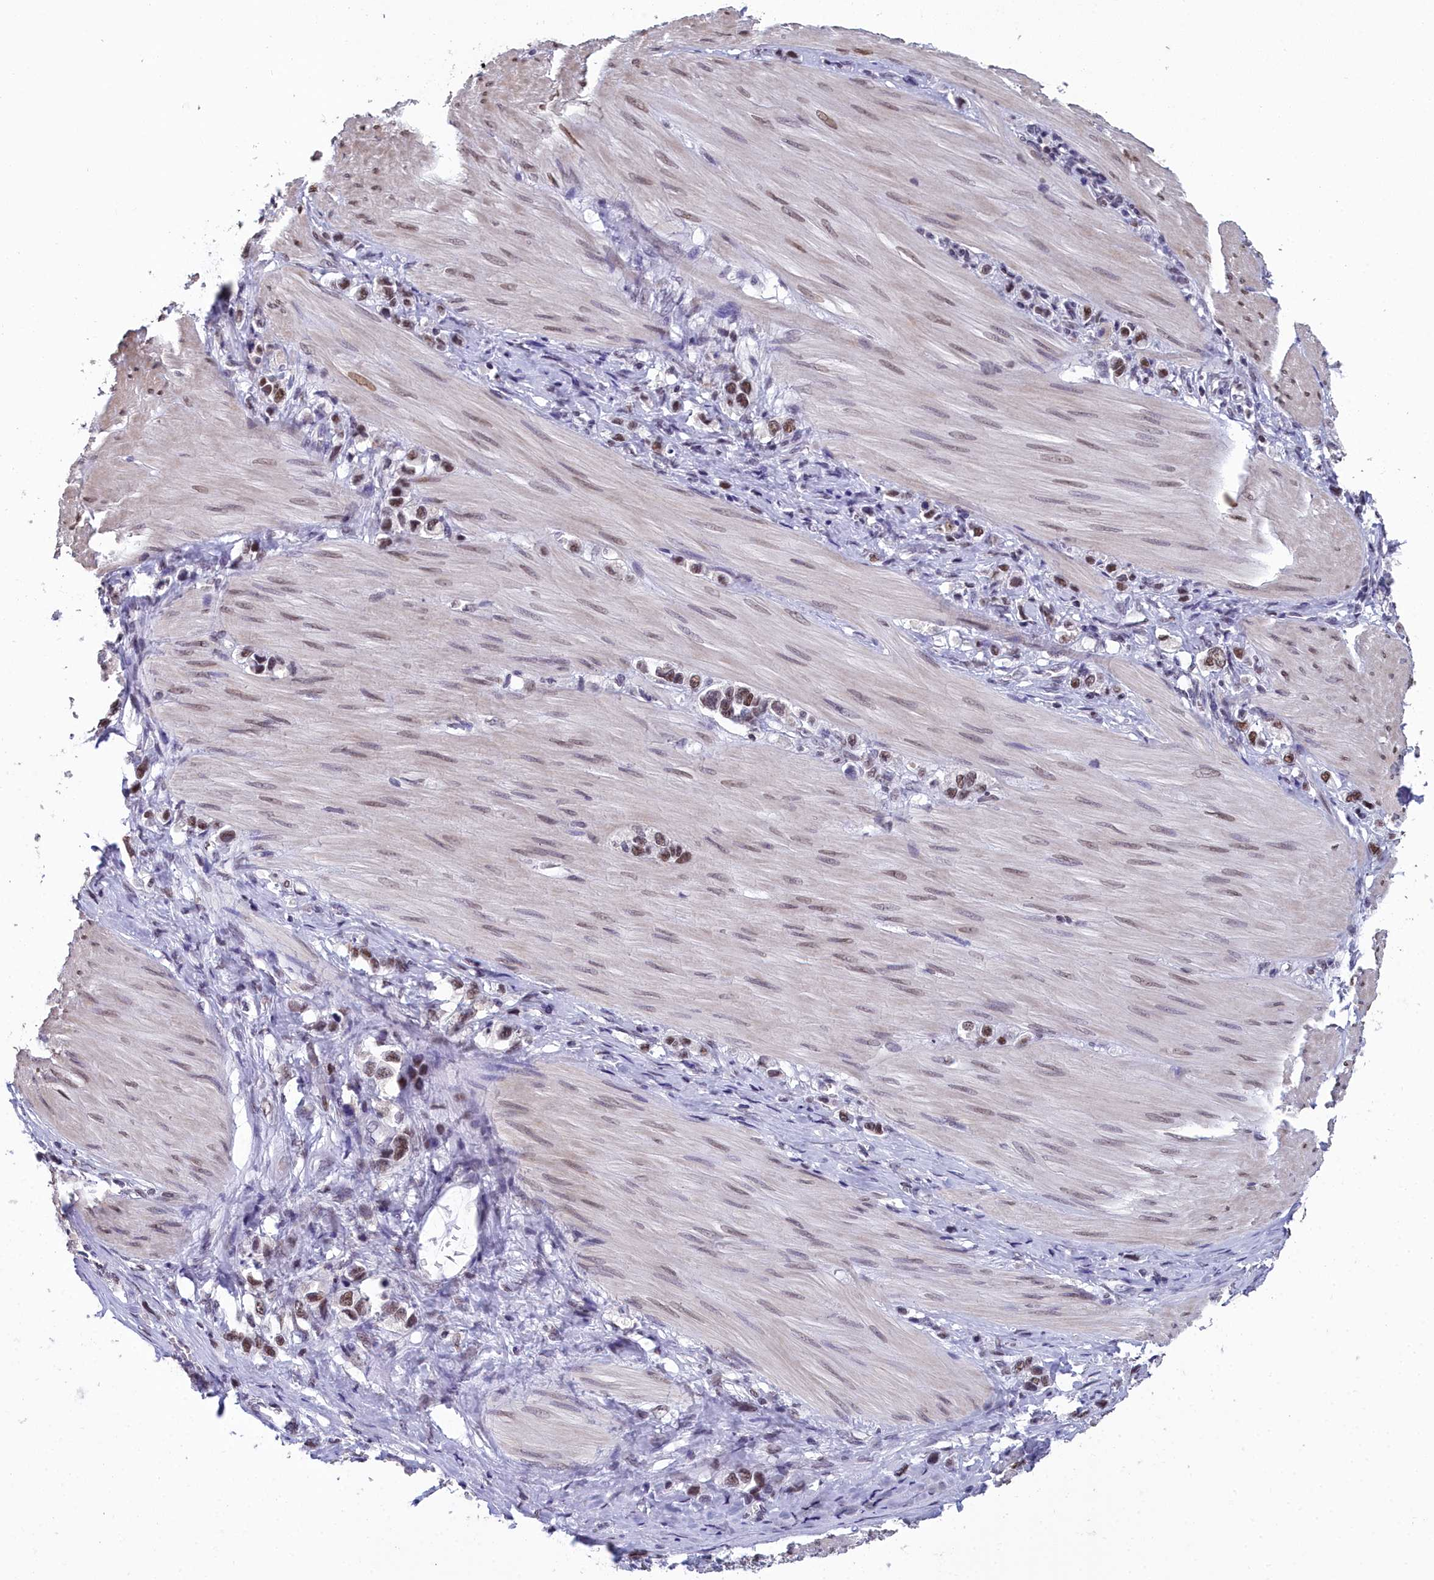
{"staining": {"intensity": "moderate", "quantity": ">75%", "location": "nuclear"}, "tissue": "stomach cancer", "cell_type": "Tumor cells", "image_type": "cancer", "snomed": [{"axis": "morphology", "description": "Adenocarcinoma, NOS"}, {"axis": "topography", "description": "Stomach"}], "caption": "IHC image of neoplastic tissue: human stomach cancer stained using immunohistochemistry demonstrates medium levels of moderate protein expression localized specifically in the nuclear of tumor cells, appearing as a nuclear brown color.", "gene": "CCDC97", "patient": {"sex": "female", "age": 65}}